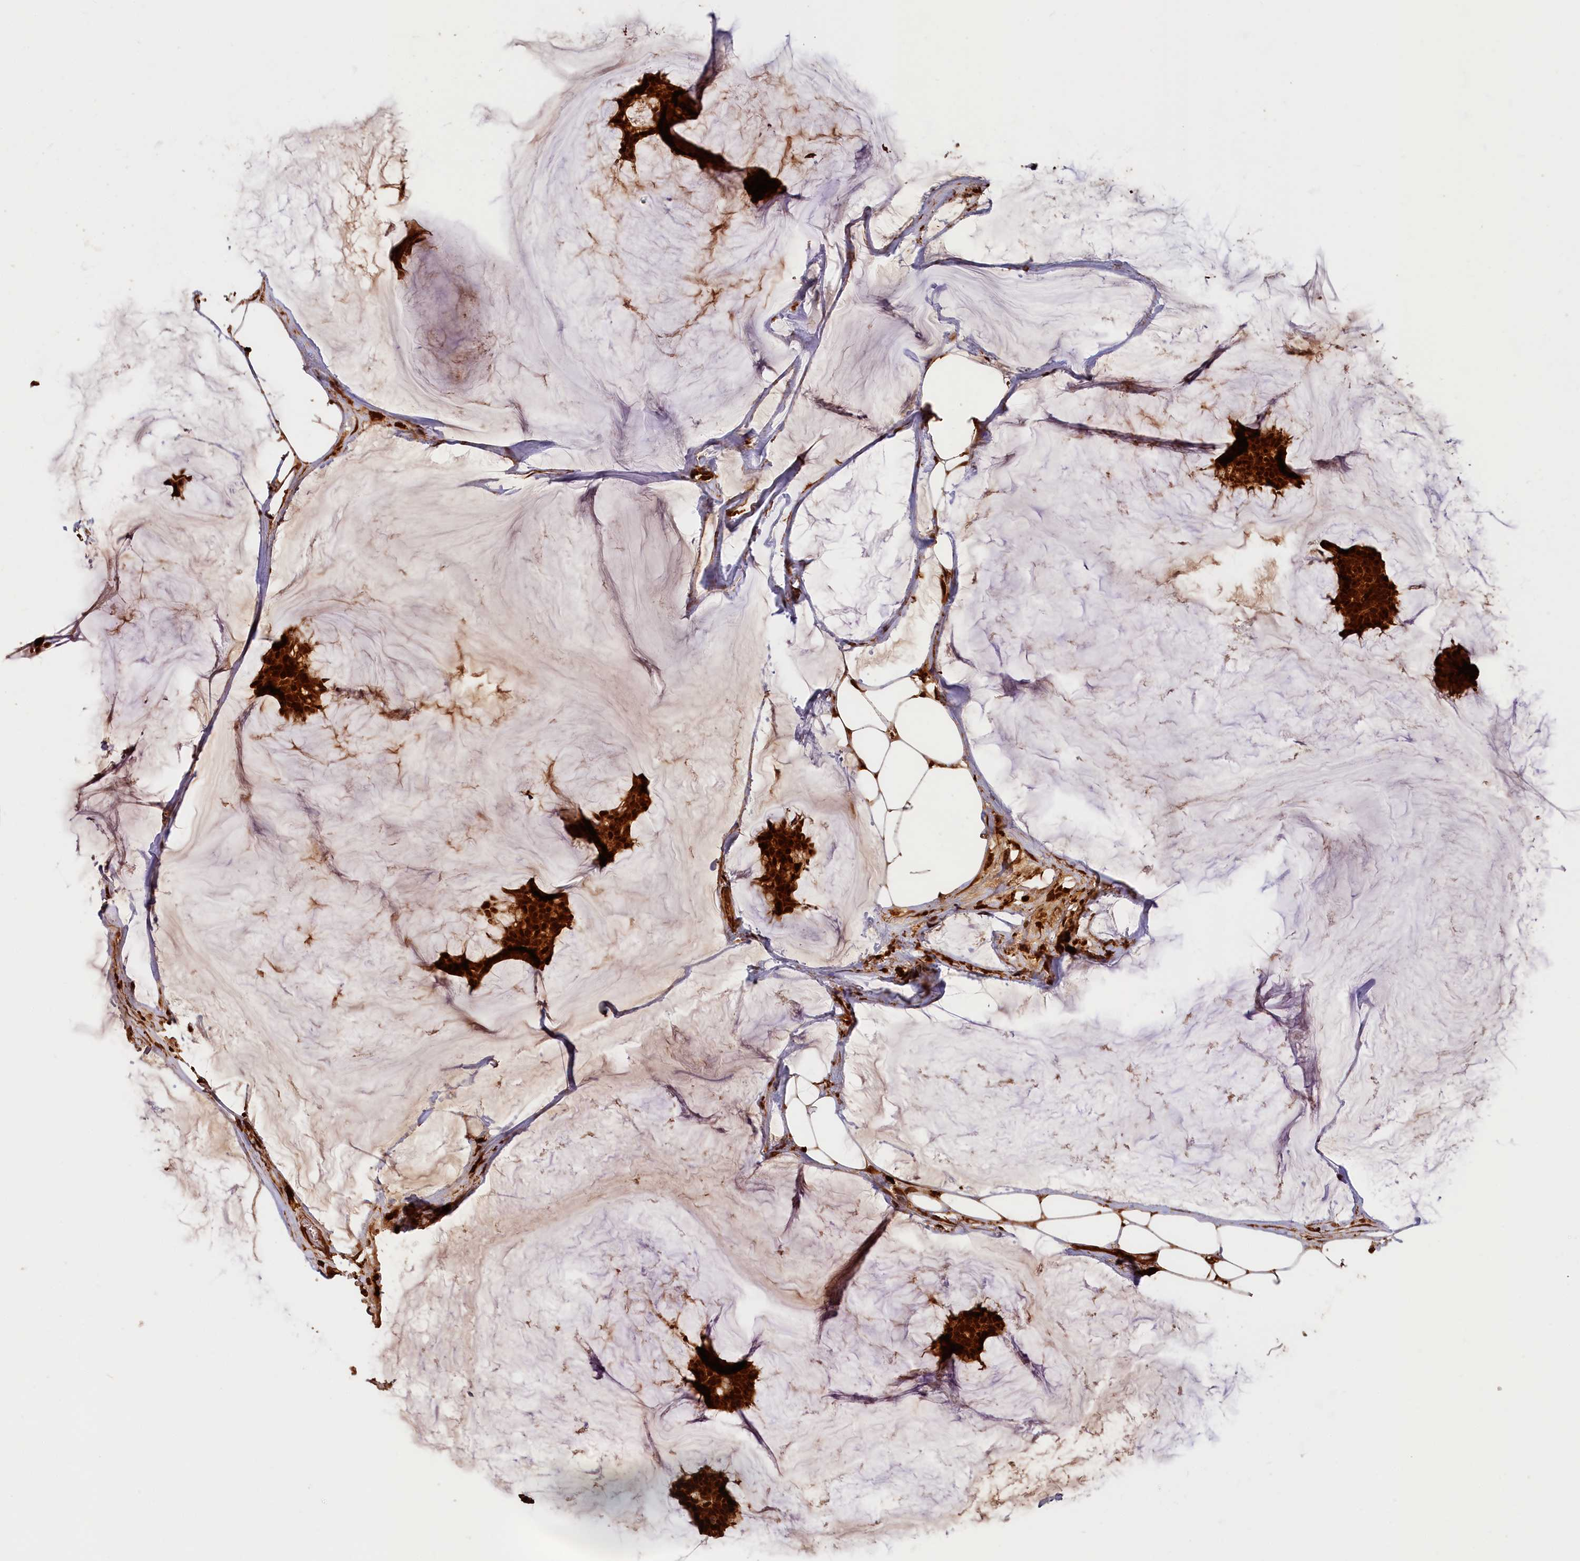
{"staining": {"intensity": "strong", "quantity": ">75%", "location": "cytoplasmic/membranous,nuclear"}, "tissue": "breast cancer", "cell_type": "Tumor cells", "image_type": "cancer", "snomed": [{"axis": "morphology", "description": "Duct carcinoma"}, {"axis": "topography", "description": "Breast"}], "caption": "DAB (3,3'-diaminobenzidine) immunohistochemical staining of breast cancer (invasive ductal carcinoma) exhibits strong cytoplasmic/membranous and nuclear protein staining in approximately >75% of tumor cells. The staining was performed using DAB (3,3'-diaminobenzidine), with brown indicating positive protein expression. Nuclei are stained blue with hematoxylin.", "gene": "MMP15", "patient": {"sex": "female", "age": 93}}